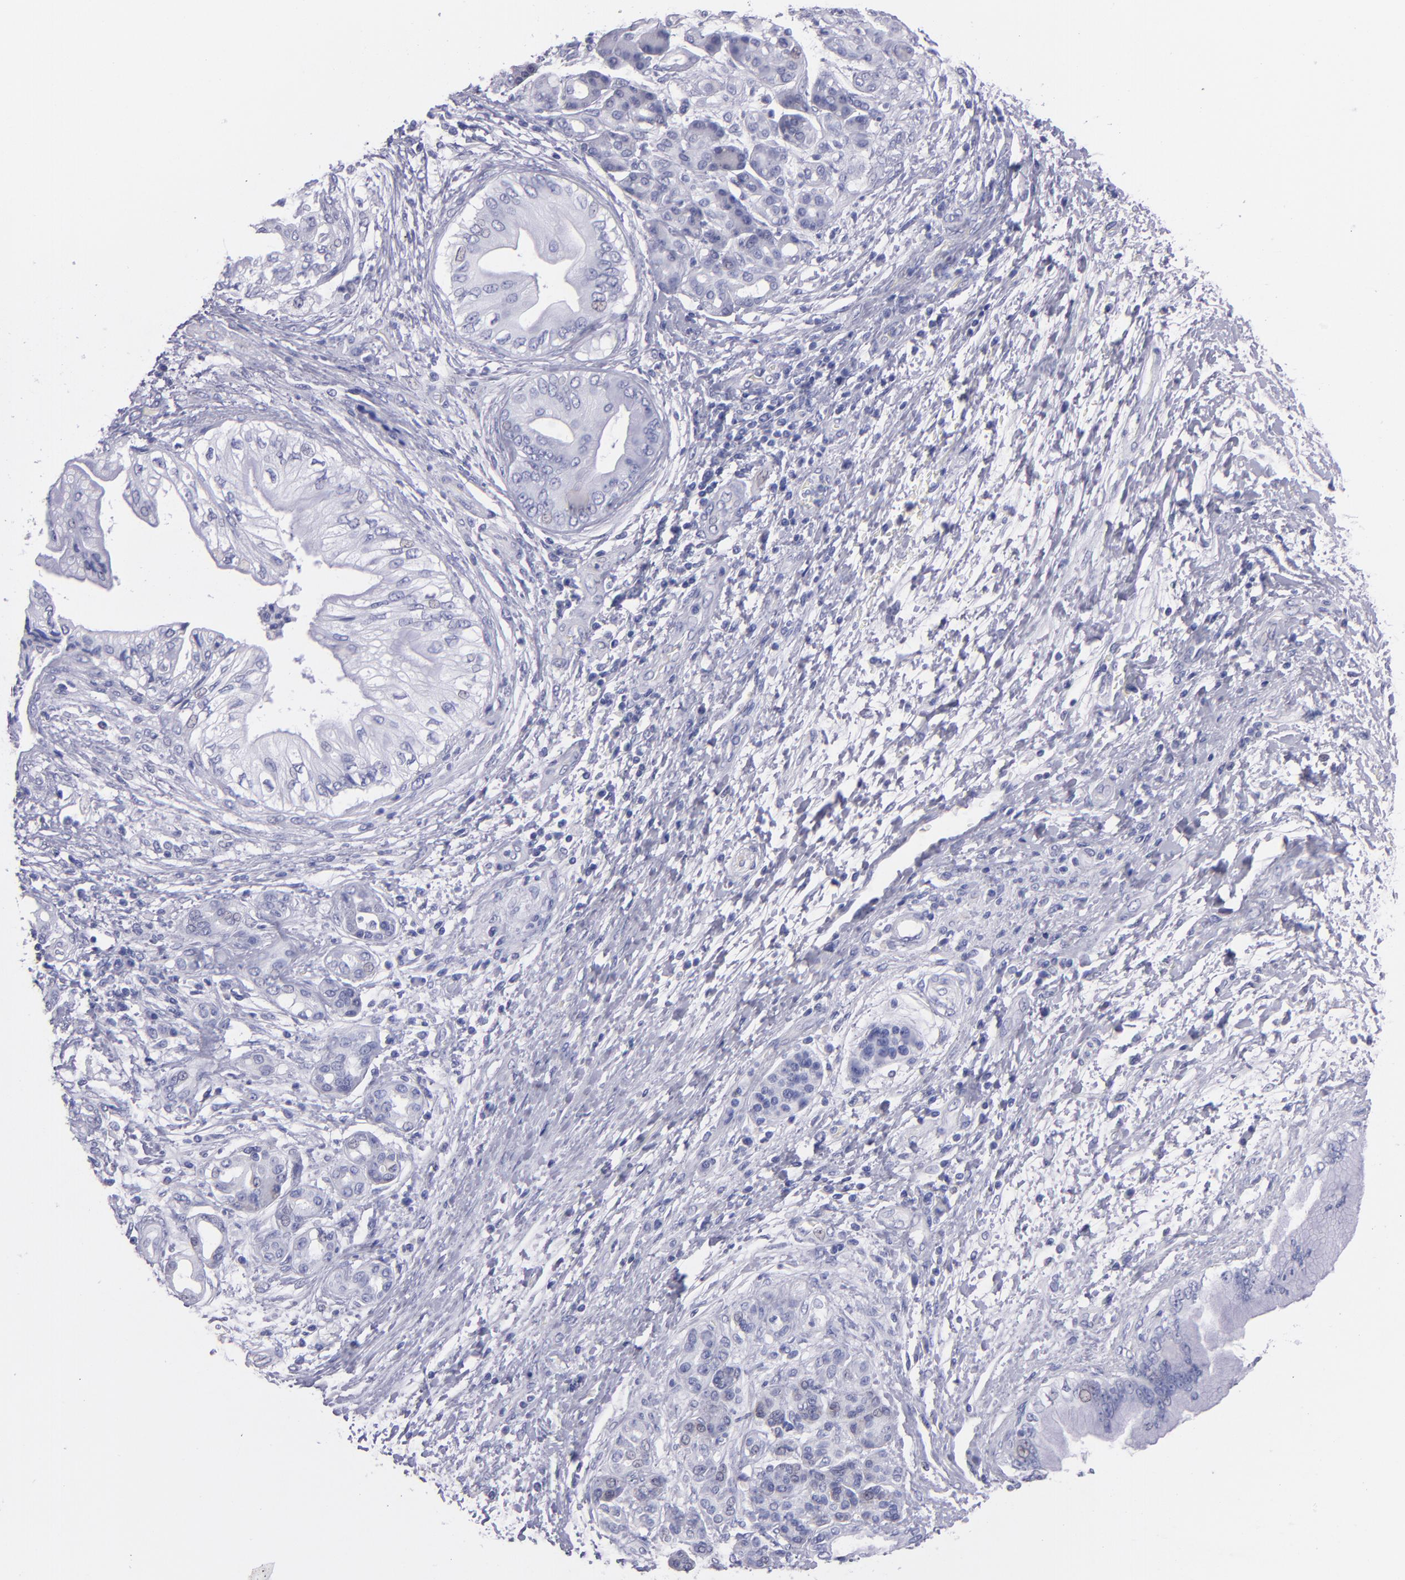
{"staining": {"intensity": "negative", "quantity": "none", "location": "none"}, "tissue": "pancreatic cancer", "cell_type": "Tumor cells", "image_type": "cancer", "snomed": [{"axis": "morphology", "description": "Adenocarcinoma, NOS"}, {"axis": "topography", "description": "Pancreas"}], "caption": "IHC photomicrograph of neoplastic tissue: human adenocarcinoma (pancreatic) stained with DAB reveals no significant protein staining in tumor cells.", "gene": "TG", "patient": {"sex": "female", "age": 70}}